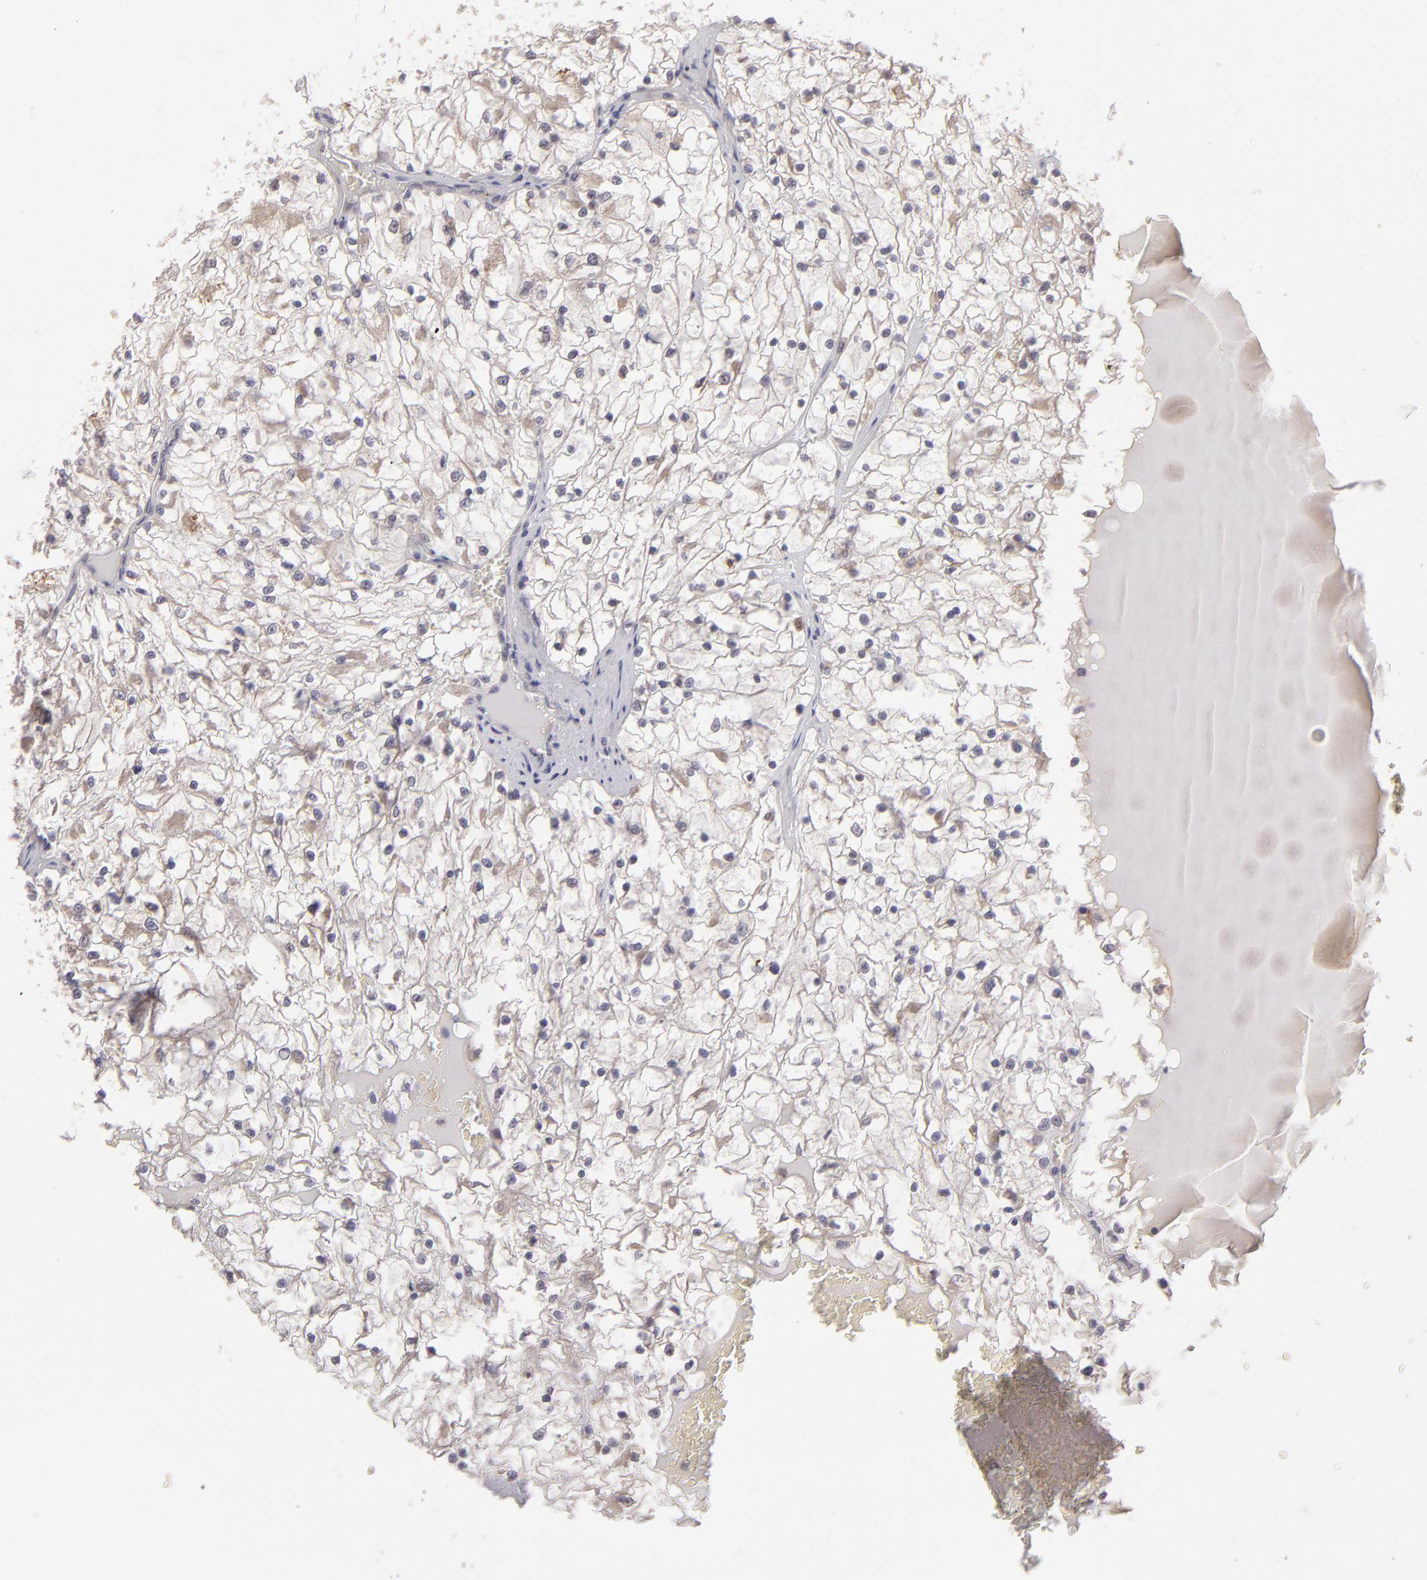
{"staining": {"intensity": "negative", "quantity": "none", "location": "none"}, "tissue": "renal cancer", "cell_type": "Tumor cells", "image_type": "cancer", "snomed": [{"axis": "morphology", "description": "Adenocarcinoma, NOS"}, {"axis": "topography", "description": "Kidney"}], "caption": "IHC image of neoplastic tissue: renal adenocarcinoma stained with DAB (3,3'-diaminobenzidine) displays no significant protein staining in tumor cells.", "gene": "IL12A", "patient": {"sex": "male", "age": 61}}